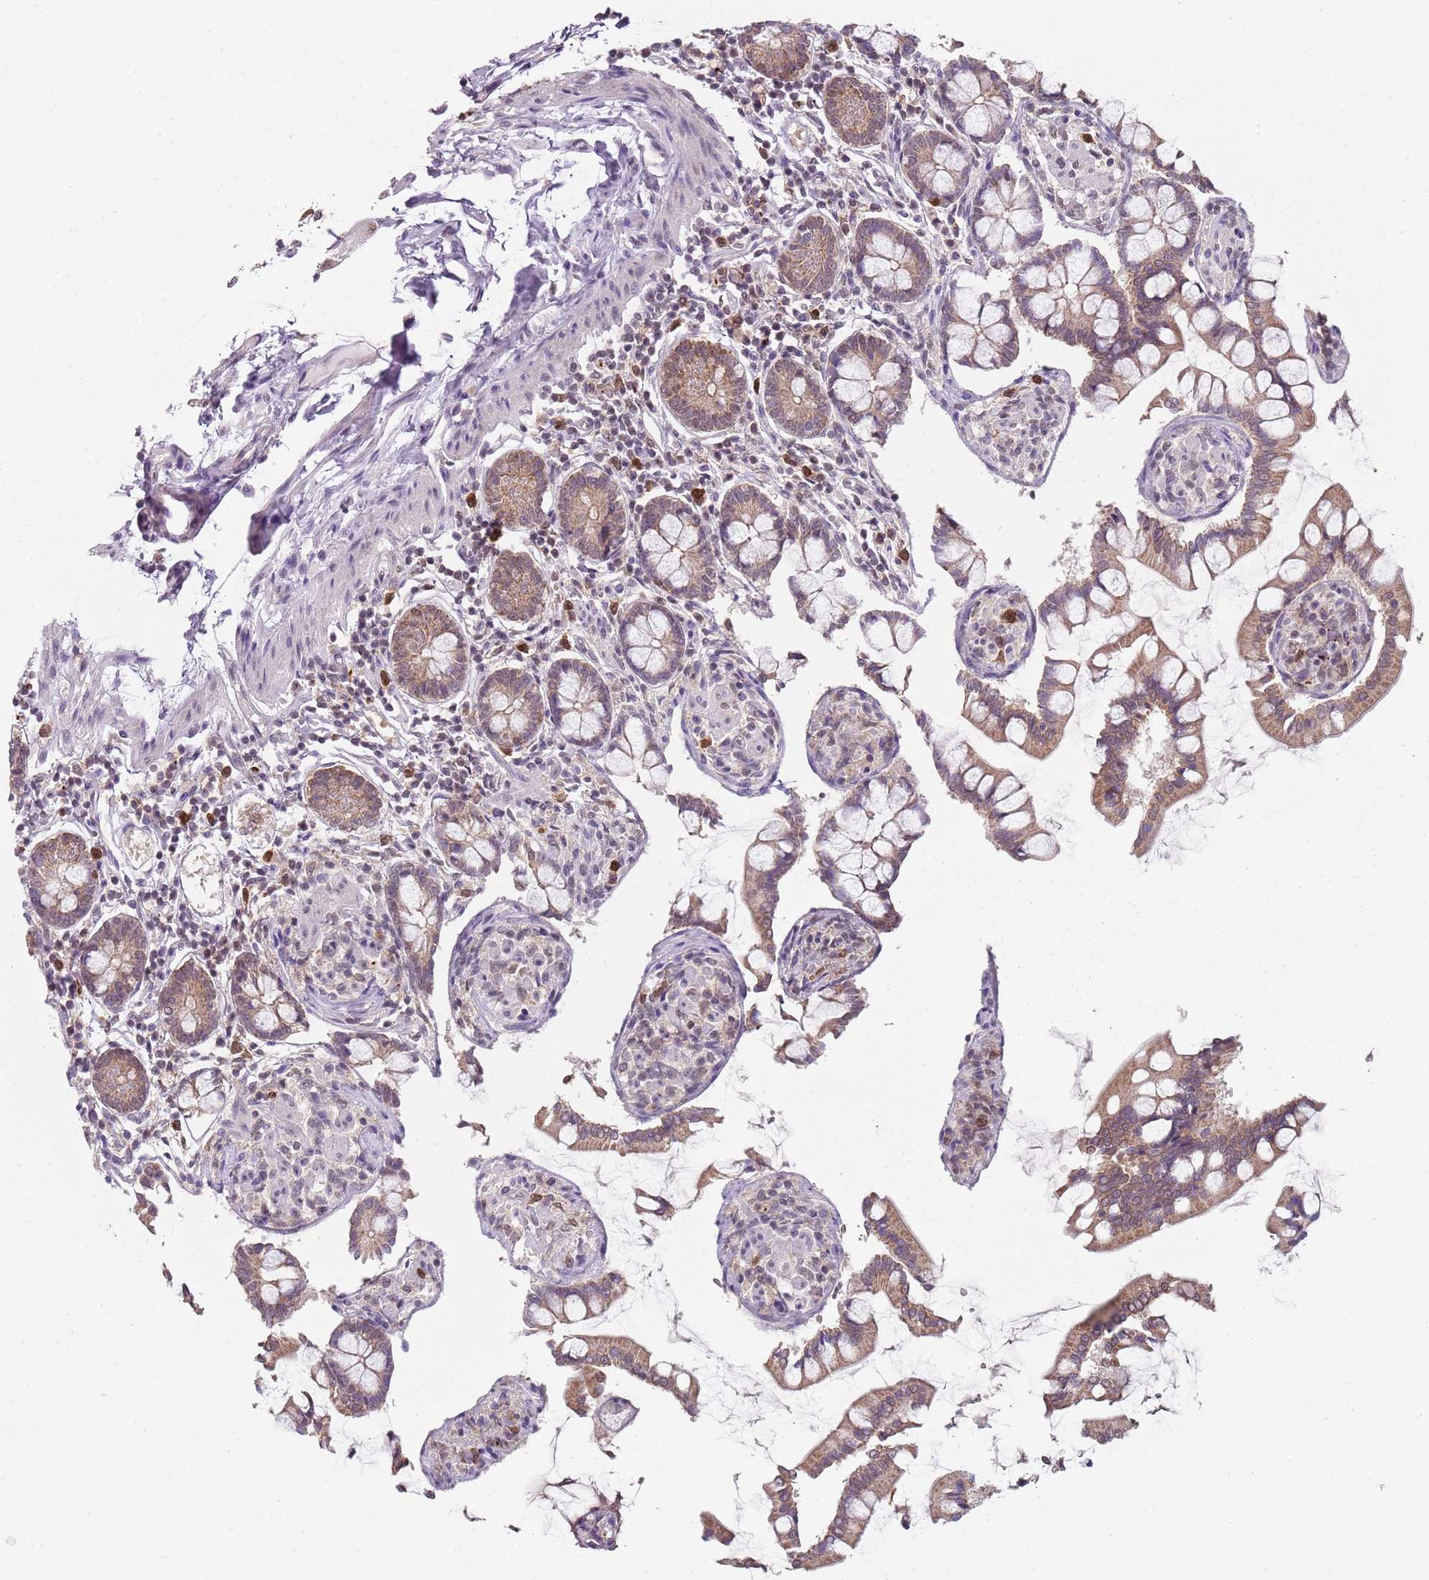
{"staining": {"intensity": "weak", "quantity": ">75%", "location": "cytoplasmic/membranous"}, "tissue": "small intestine", "cell_type": "Glandular cells", "image_type": "normal", "snomed": [{"axis": "morphology", "description": "Normal tissue, NOS"}, {"axis": "topography", "description": "Small intestine"}], "caption": "Small intestine stained for a protein demonstrates weak cytoplasmic/membranous positivity in glandular cells. (DAB IHC, brown staining for protein, blue staining for nuclei).", "gene": "SMARCAL1", "patient": {"sex": "male", "age": 41}}